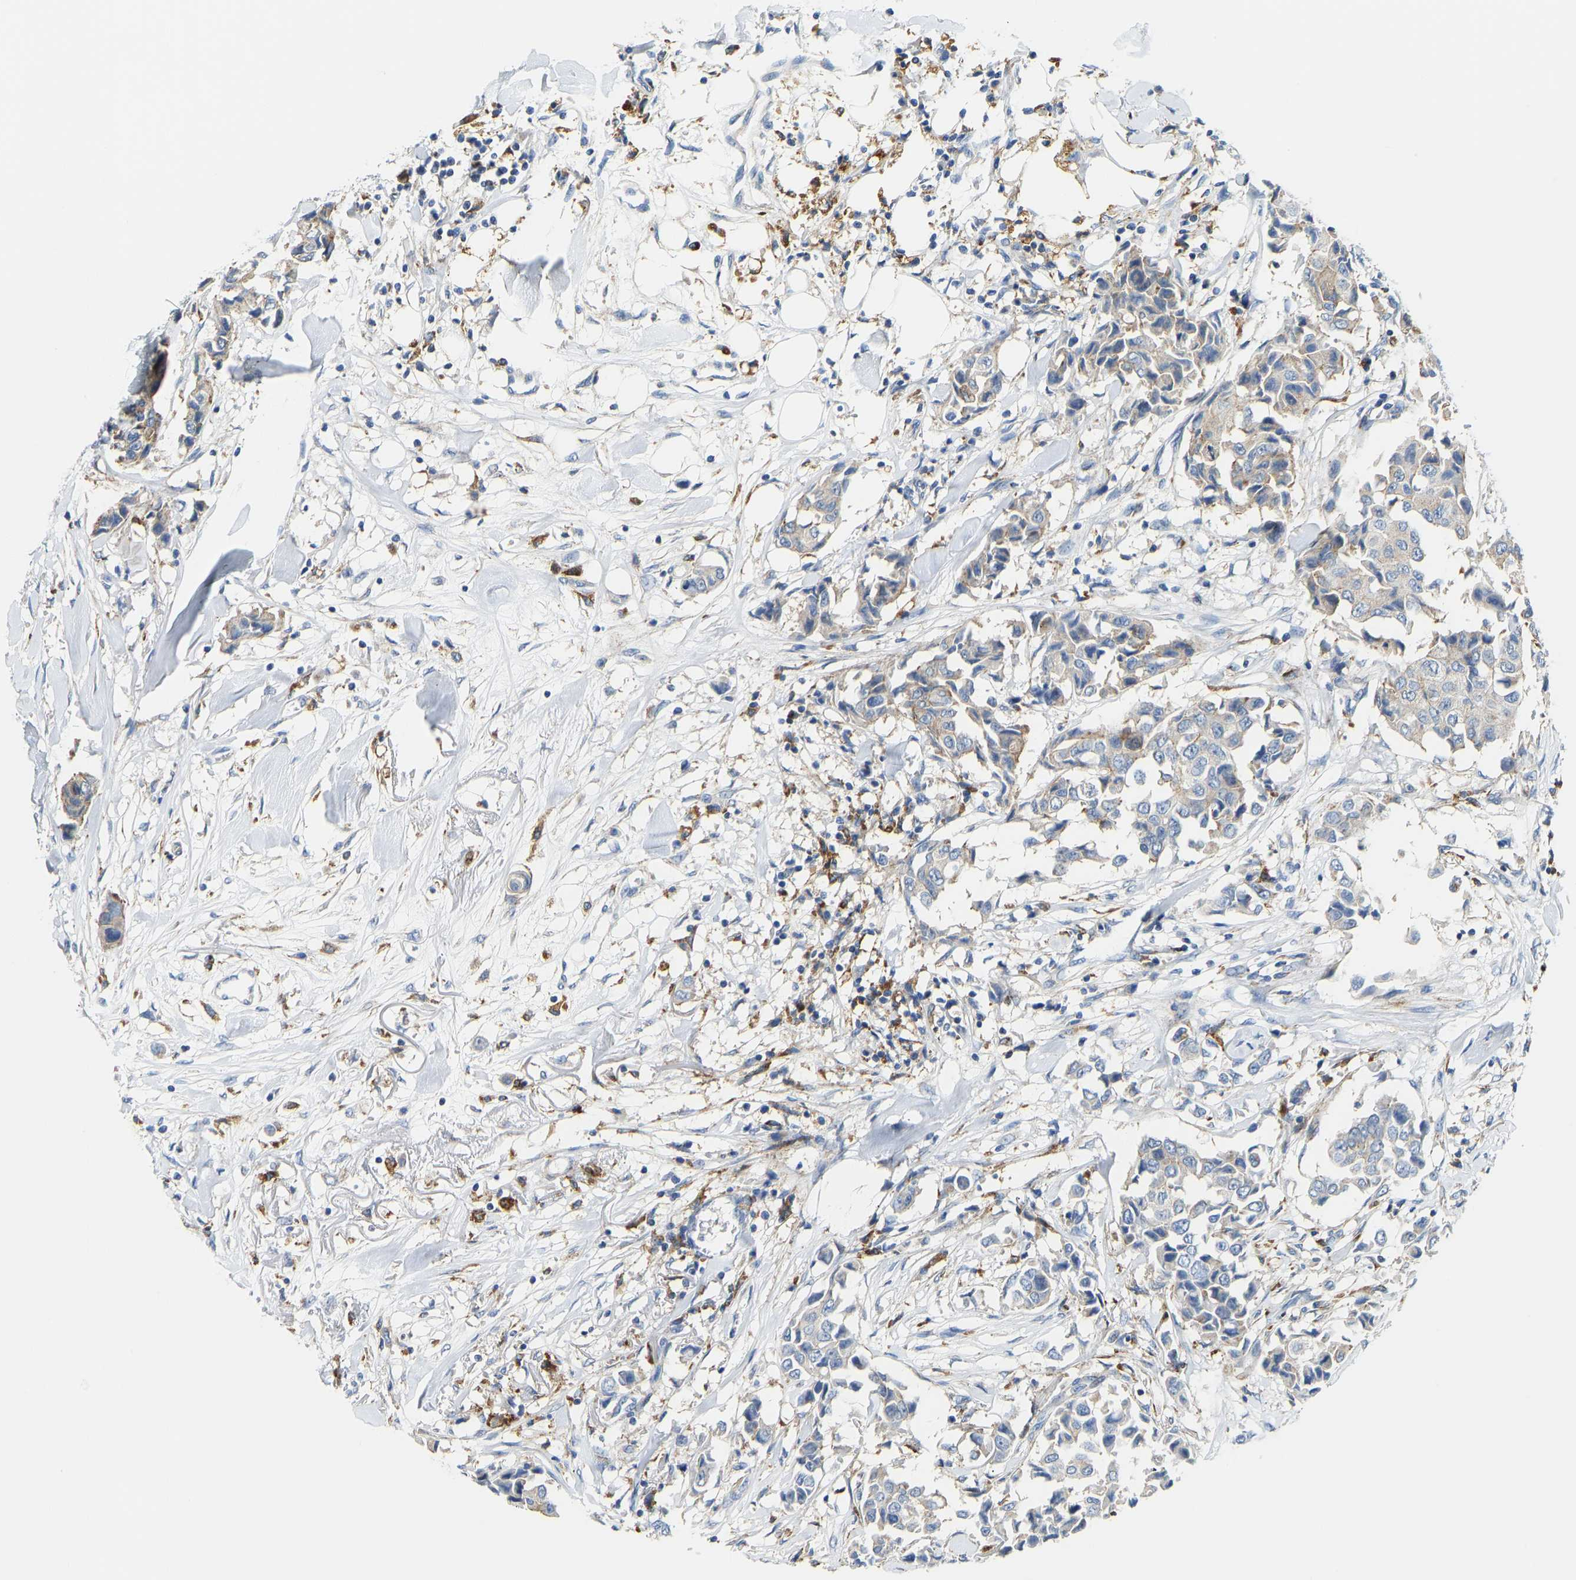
{"staining": {"intensity": "negative", "quantity": "none", "location": "none"}, "tissue": "breast cancer", "cell_type": "Tumor cells", "image_type": "cancer", "snomed": [{"axis": "morphology", "description": "Duct carcinoma"}, {"axis": "topography", "description": "Breast"}], "caption": "Protein analysis of breast infiltrating ductal carcinoma reveals no significant positivity in tumor cells.", "gene": "ATP6V1E1", "patient": {"sex": "female", "age": 80}}